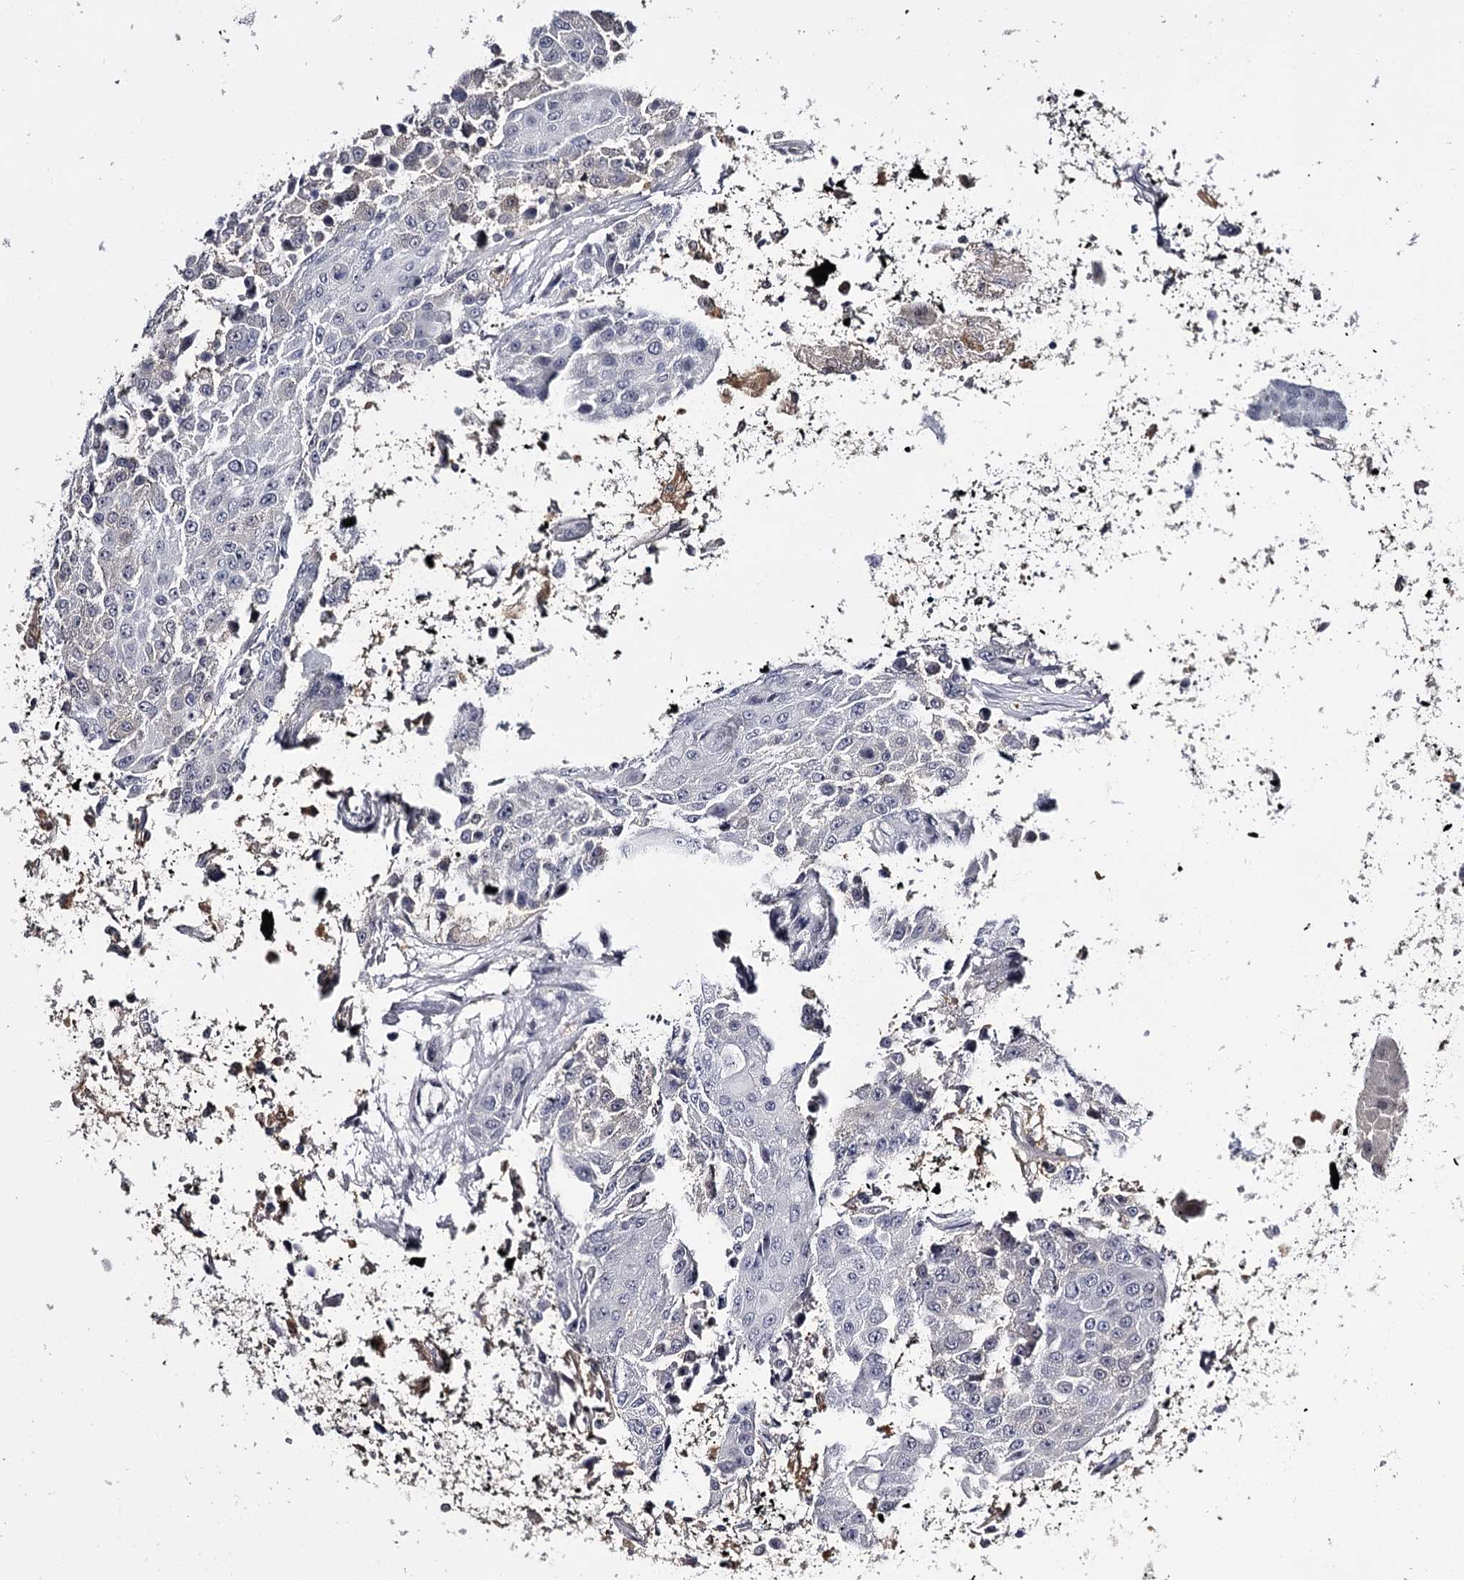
{"staining": {"intensity": "negative", "quantity": "none", "location": "none"}, "tissue": "renal cancer", "cell_type": "Tumor cells", "image_type": "cancer", "snomed": [{"axis": "morphology", "description": "Adenocarcinoma, NOS"}, {"axis": "topography", "description": "Kidney"}], "caption": "Immunohistochemical staining of renal adenocarcinoma demonstrates no significant positivity in tumor cells.", "gene": "GSTO1", "patient": {"sex": "female", "age": 52}}